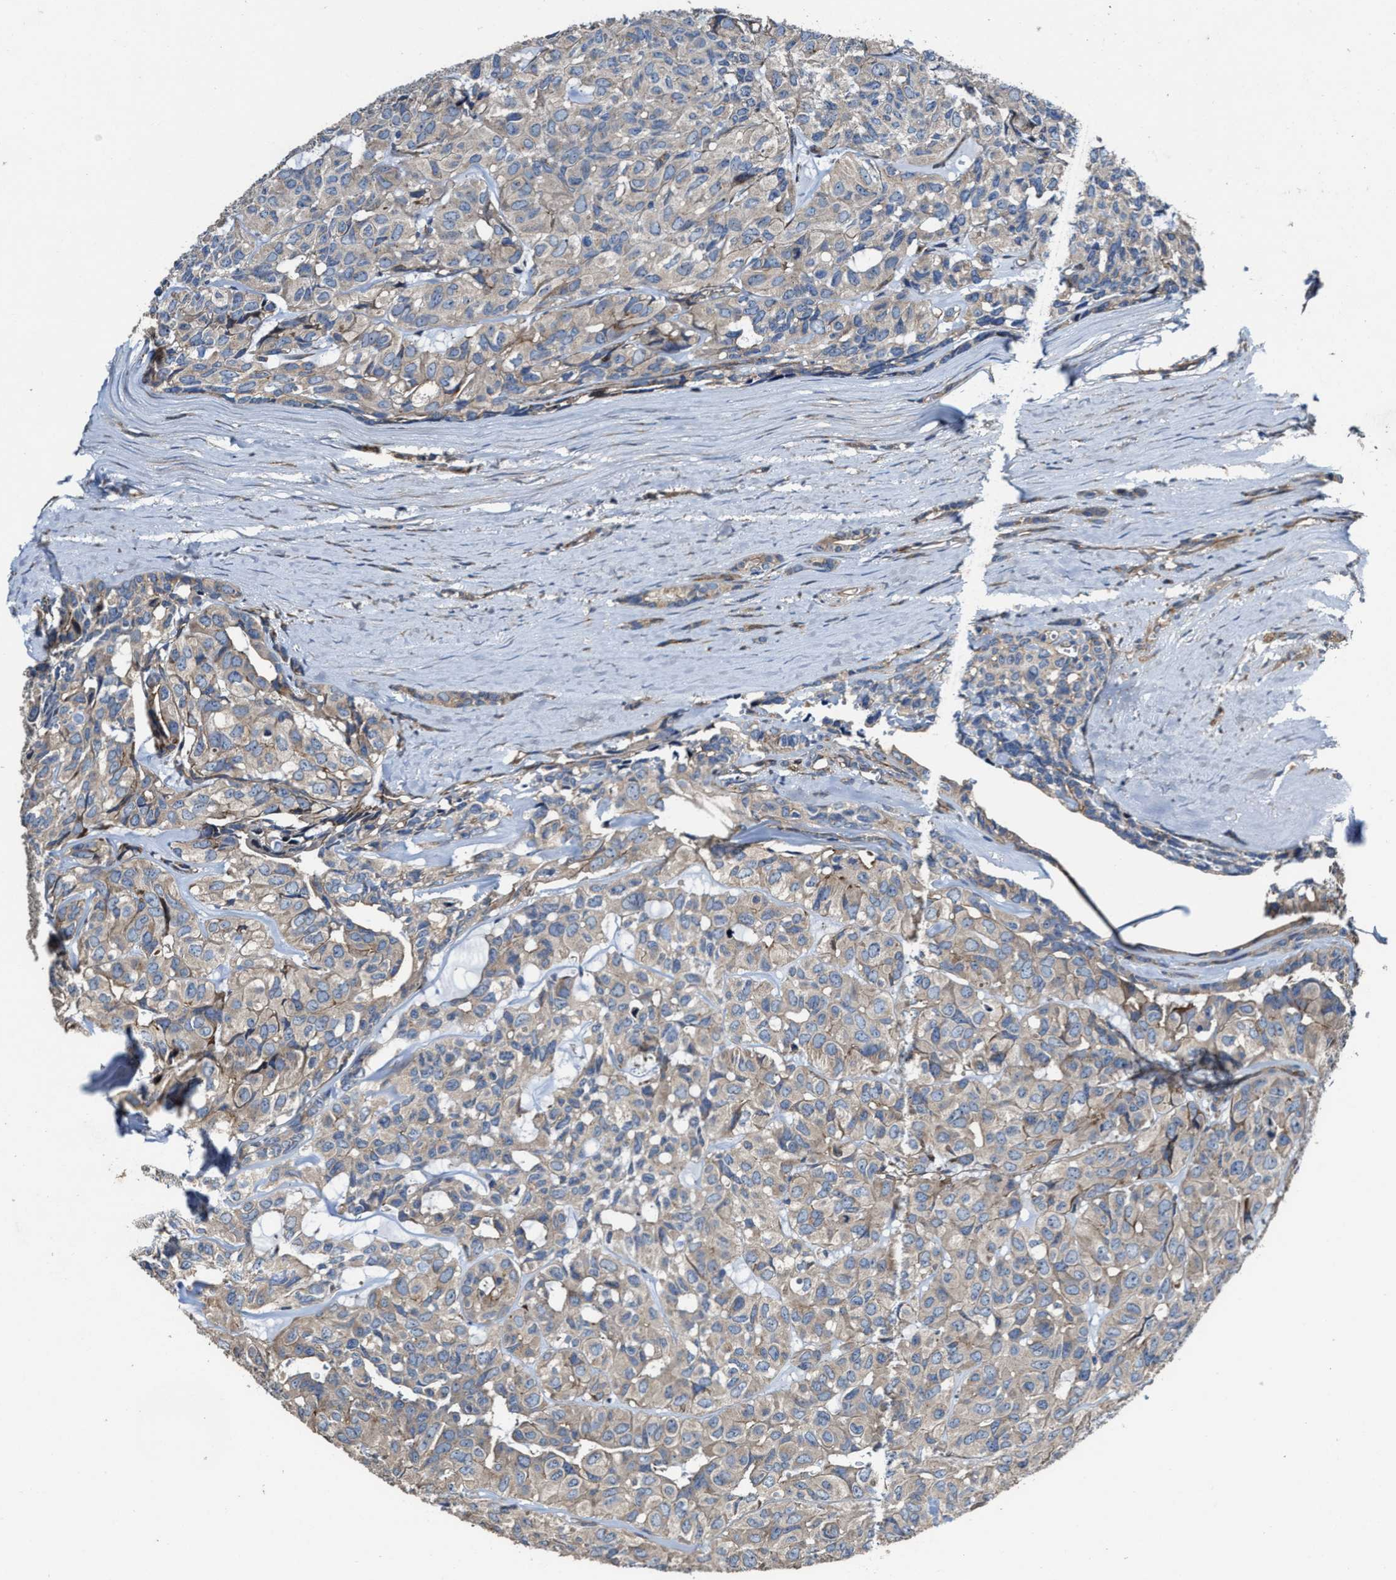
{"staining": {"intensity": "negative", "quantity": "none", "location": "none"}, "tissue": "head and neck cancer", "cell_type": "Tumor cells", "image_type": "cancer", "snomed": [{"axis": "morphology", "description": "Adenocarcinoma, NOS"}, {"axis": "topography", "description": "Salivary gland, NOS"}, {"axis": "topography", "description": "Head-Neck"}], "caption": "The histopathology image reveals no significant expression in tumor cells of adenocarcinoma (head and neck).", "gene": "PTAR1", "patient": {"sex": "female", "age": 76}}